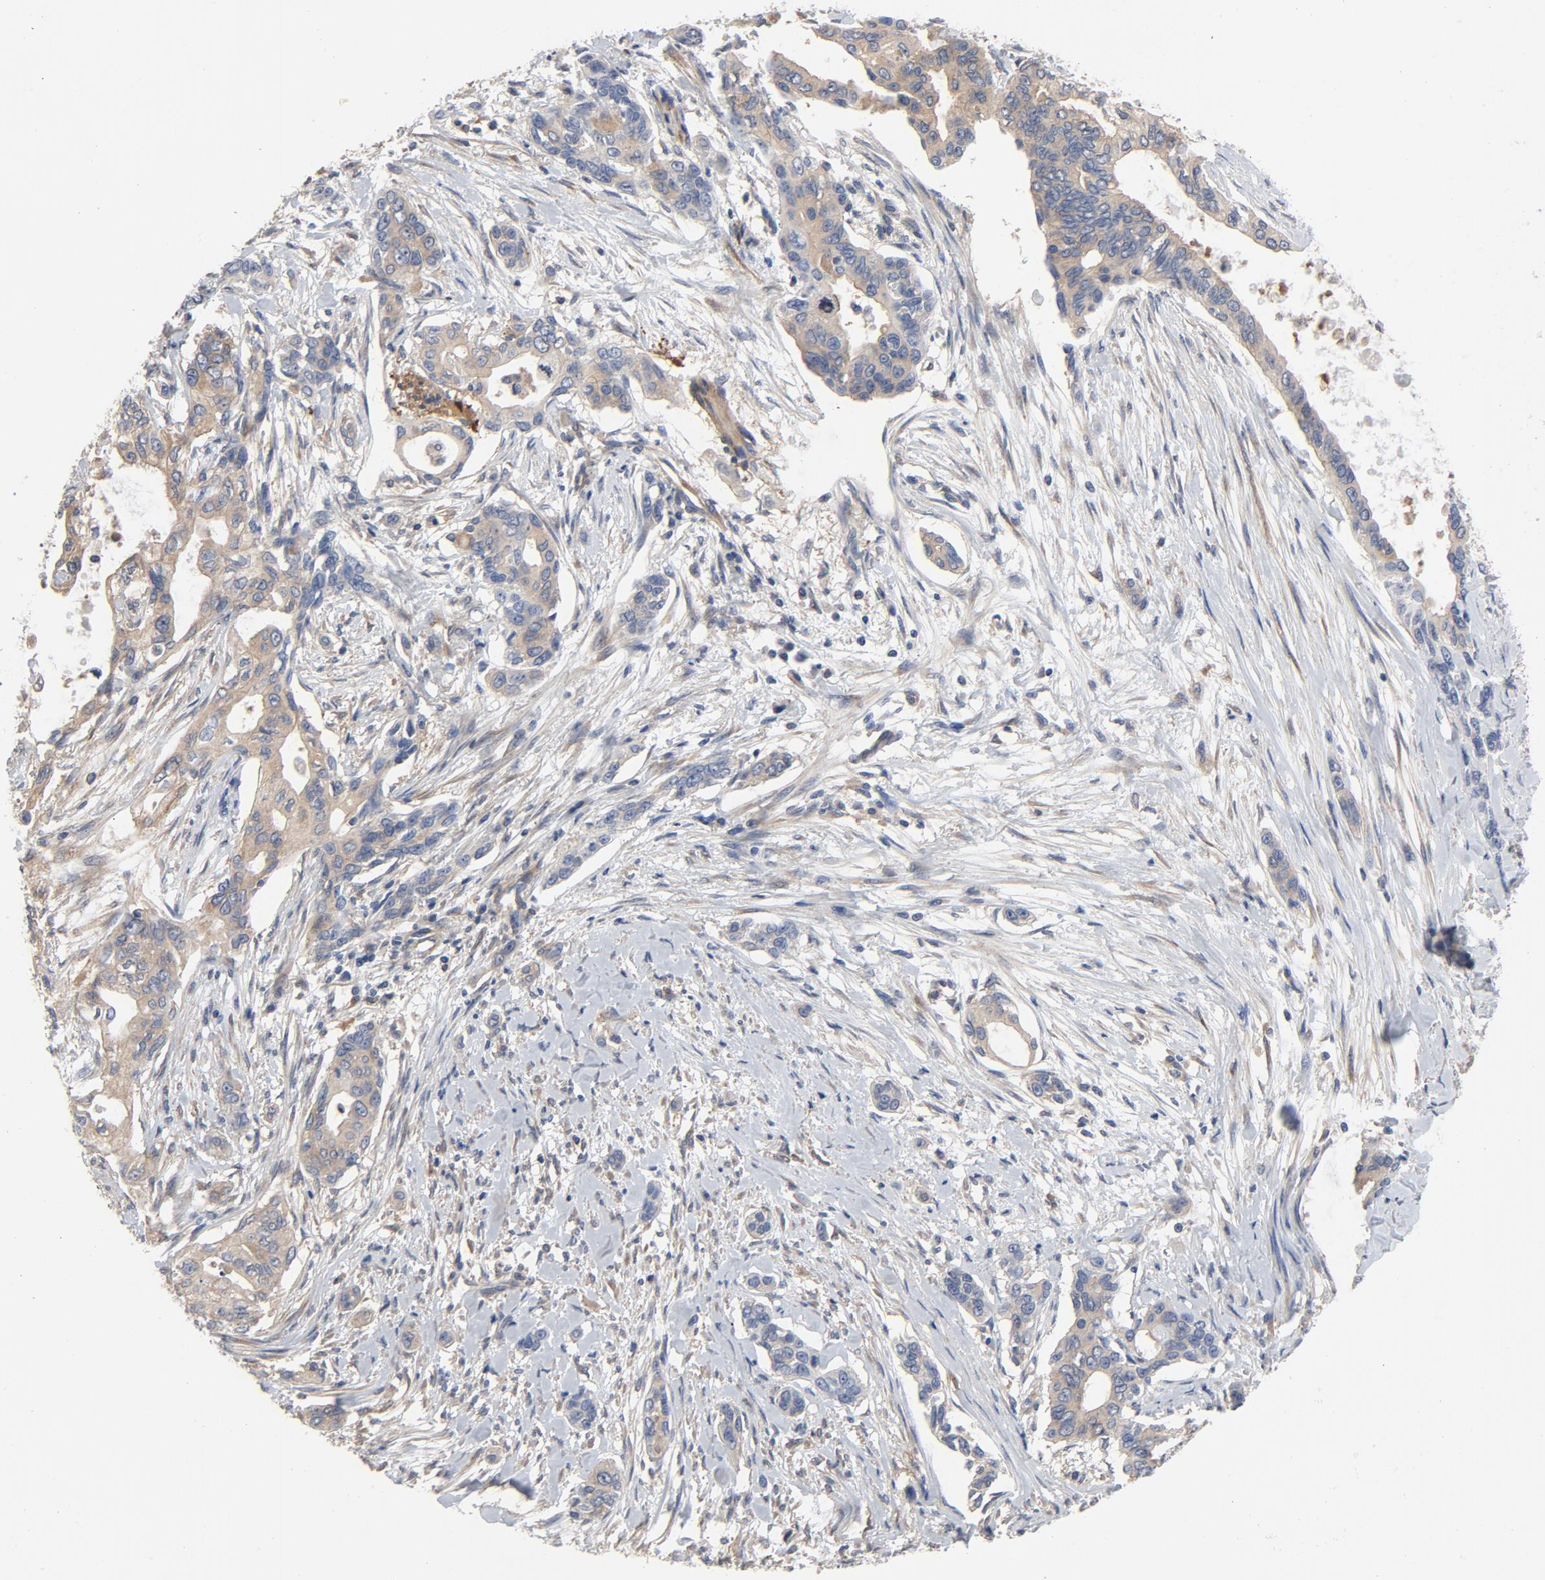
{"staining": {"intensity": "moderate", "quantity": ">75%", "location": "cytoplasmic/membranous"}, "tissue": "pancreatic cancer", "cell_type": "Tumor cells", "image_type": "cancer", "snomed": [{"axis": "morphology", "description": "Adenocarcinoma, NOS"}, {"axis": "topography", "description": "Pancreas"}], "caption": "Tumor cells reveal medium levels of moderate cytoplasmic/membranous expression in approximately >75% of cells in adenocarcinoma (pancreatic).", "gene": "DYNLT3", "patient": {"sex": "female", "age": 60}}